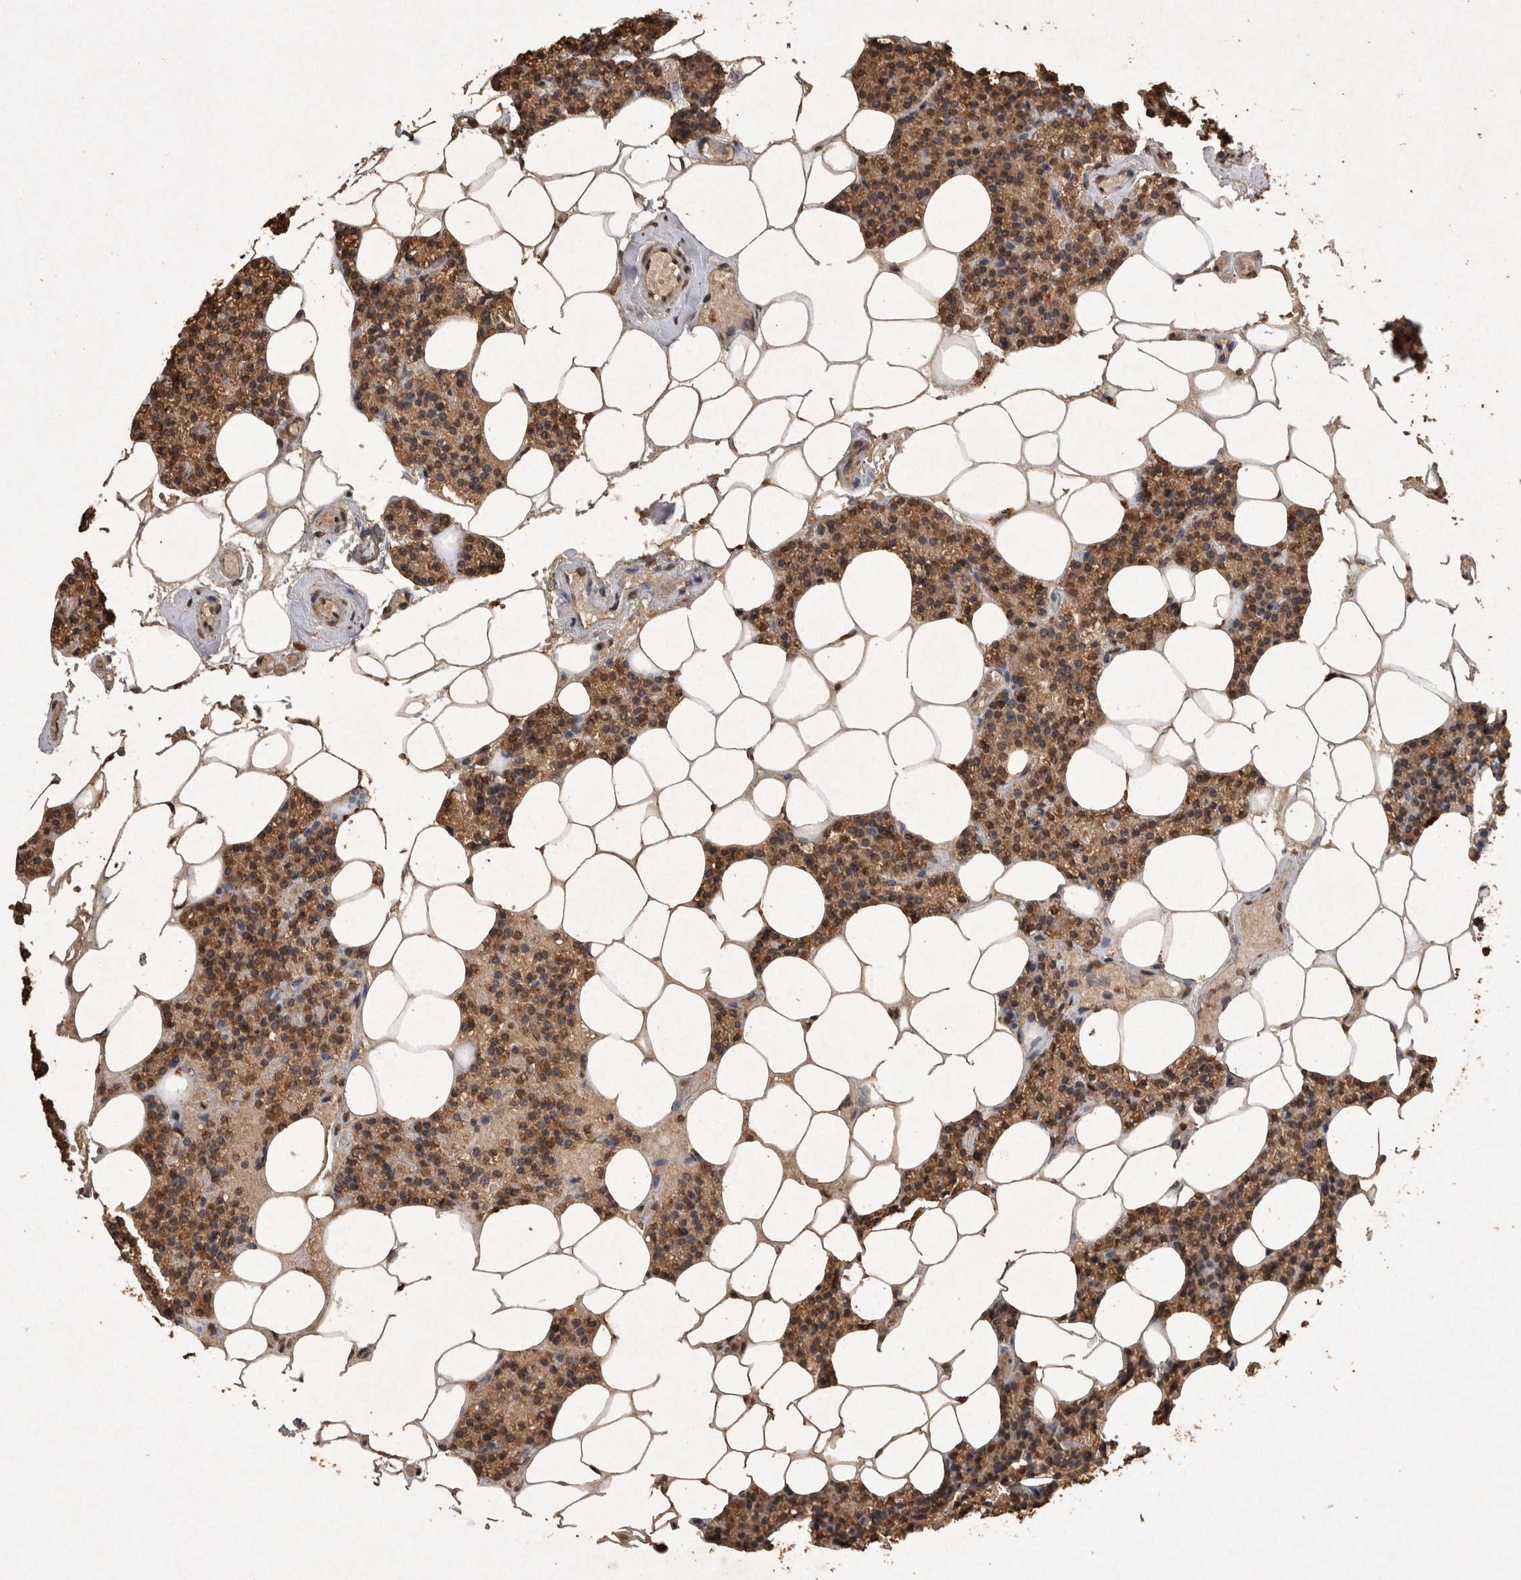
{"staining": {"intensity": "moderate", "quantity": "25%-75%", "location": "cytoplasmic/membranous,nuclear"}, "tissue": "parathyroid gland", "cell_type": "Glandular cells", "image_type": "normal", "snomed": [{"axis": "morphology", "description": "Normal tissue, NOS"}, {"axis": "topography", "description": "Parathyroid gland"}], "caption": "The immunohistochemical stain labels moderate cytoplasmic/membranous,nuclear positivity in glandular cells of benign parathyroid gland.", "gene": "OAS2", "patient": {"sex": "male", "age": 75}}